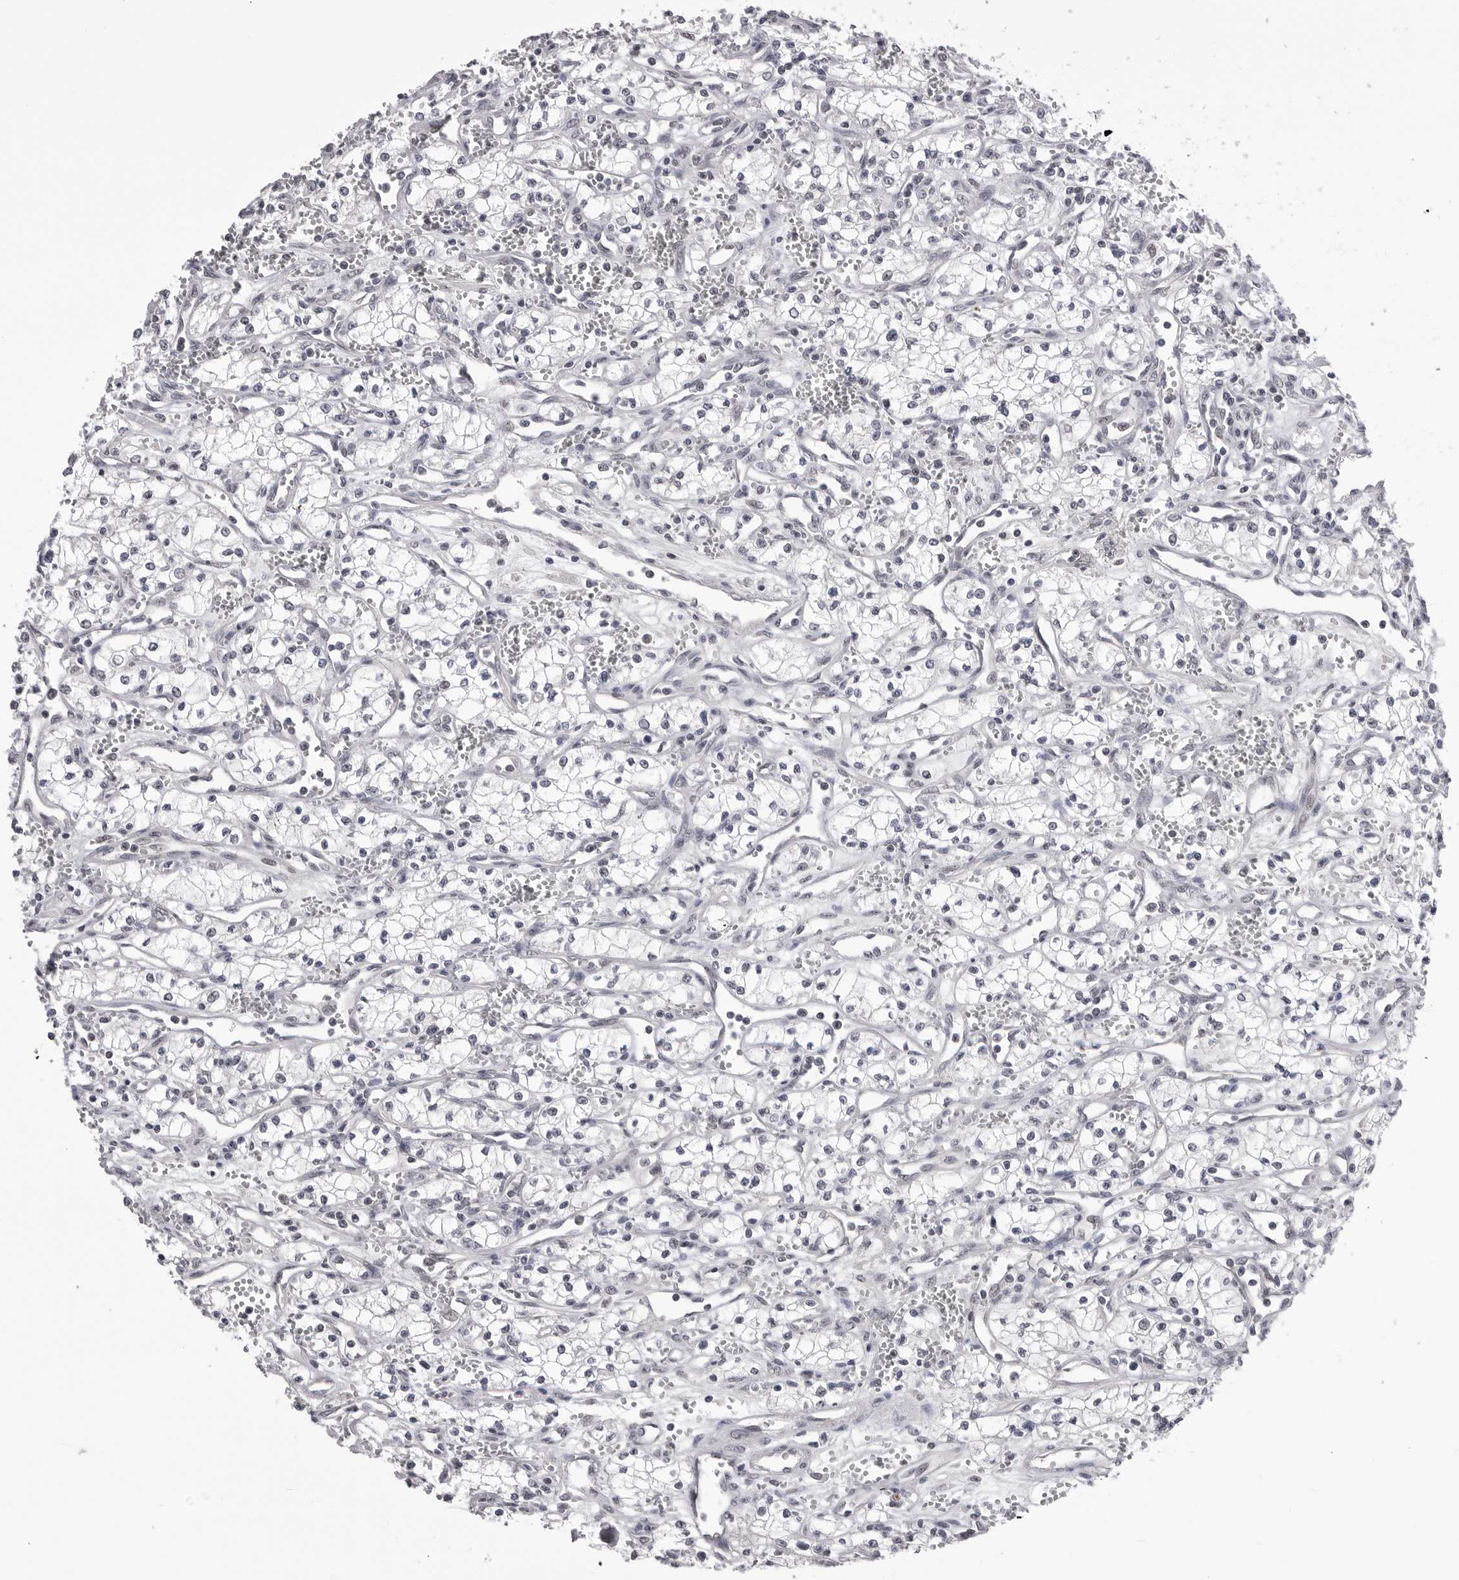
{"staining": {"intensity": "negative", "quantity": "none", "location": "none"}, "tissue": "renal cancer", "cell_type": "Tumor cells", "image_type": "cancer", "snomed": [{"axis": "morphology", "description": "Adenocarcinoma, NOS"}, {"axis": "topography", "description": "Kidney"}], "caption": "DAB (3,3'-diaminobenzidine) immunohistochemical staining of renal adenocarcinoma exhibits no significant staining in tumor cells.", "gene": "DLG2", "patient": {"sex": "male", "age": 59}}